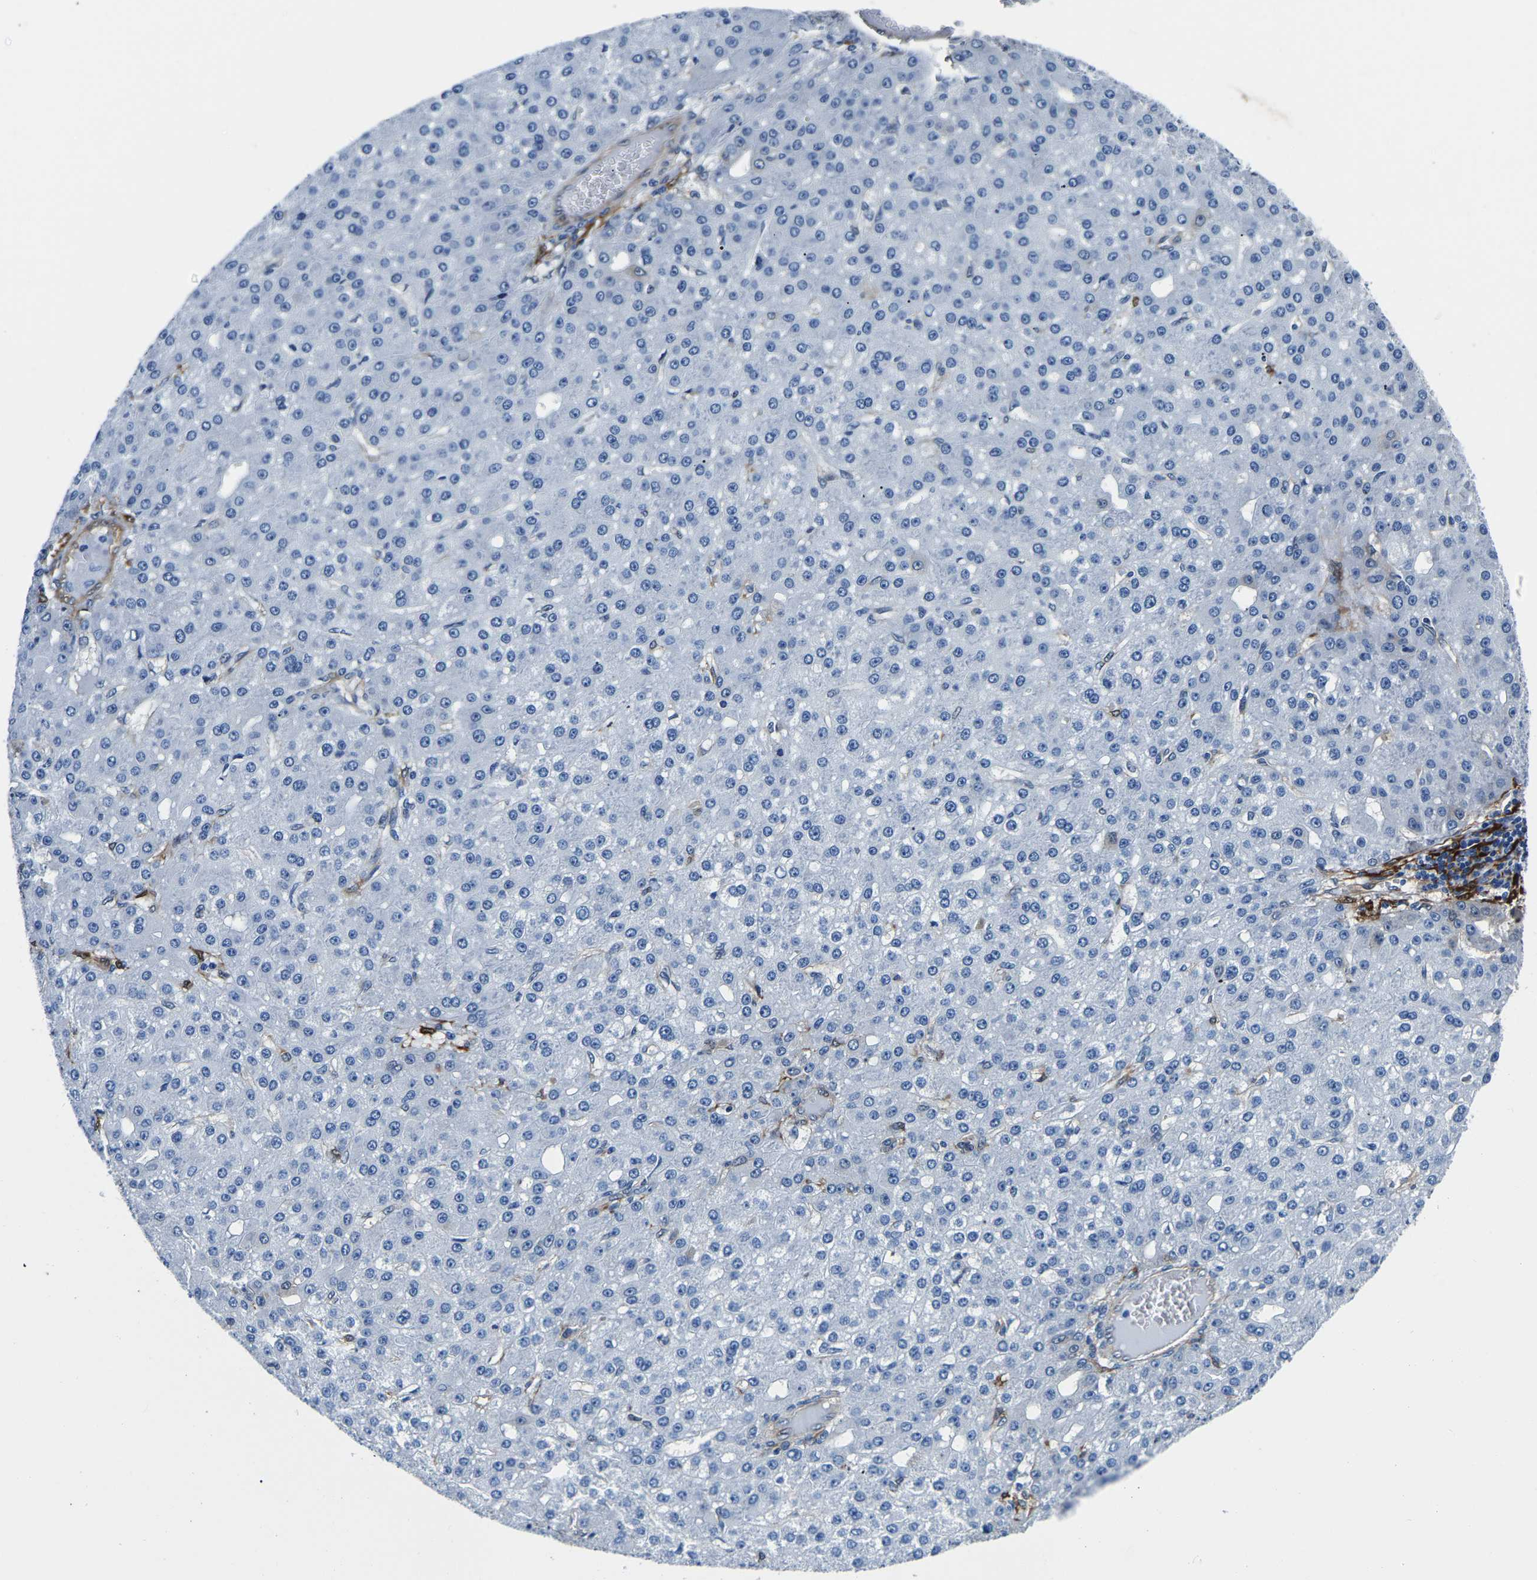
{"staining": {"intensity": "negative", "quantity": "none", "location": "none"}, "tissue": "liver cancer", "cell_type": "Tumor cells", "image_type": "cancer", "snomed": [{"axis": "morphology", "description": "Carcinoma, Hepatocellular, NOS"}, {"axis": "topography", "description": "Liver"}], "caption": "There is no significant expression in tumor cells of liver cancer (hepatocellular carcinoma).", "gene": "S100A13", "patient": {"sex": "male", "age": 67}}